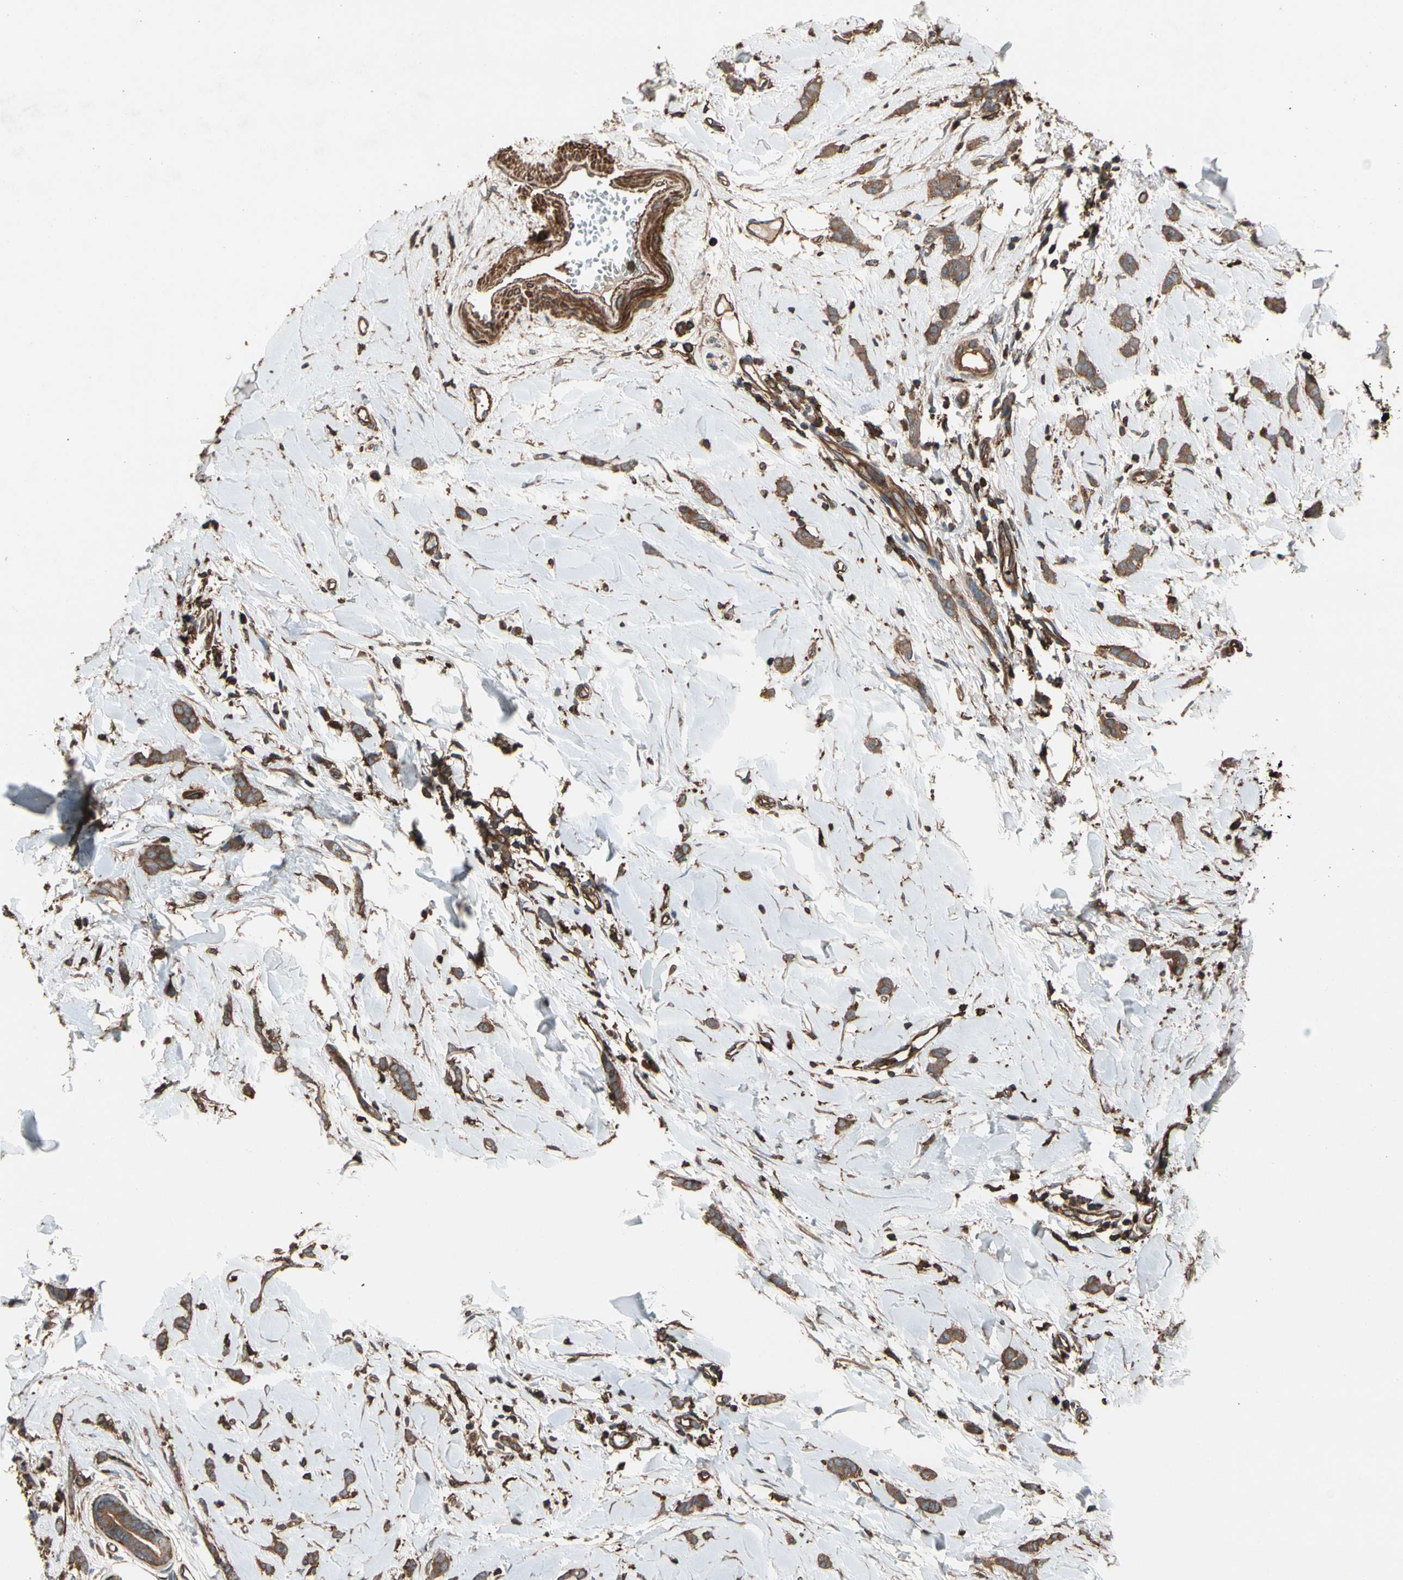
{"staining": {"intensity": "moderate", "quantity": ">75%", "location": "cytoplasmic/membranous"}, "tissue": "breast cancer", "cell_type": "Tumor cells", "image_type": "cancer", "snomed": [{"axis": "morphology", "description": "Lobular carcinoma"}, {"axis": "topography", "description": "Skin"}, {"axis": "topography", "description": "Breast"}], "caption": "Immunohistochemical staining of human breast lobular carcinoma displays medium levels of moderate cytoplasmic/membranous positivity in about >75% of tumor cells. The protein is shown in brown color, while the nuclei are stained blue.", "gene": "AGBL2", "patient": {"sex": "female", "age": 46}}